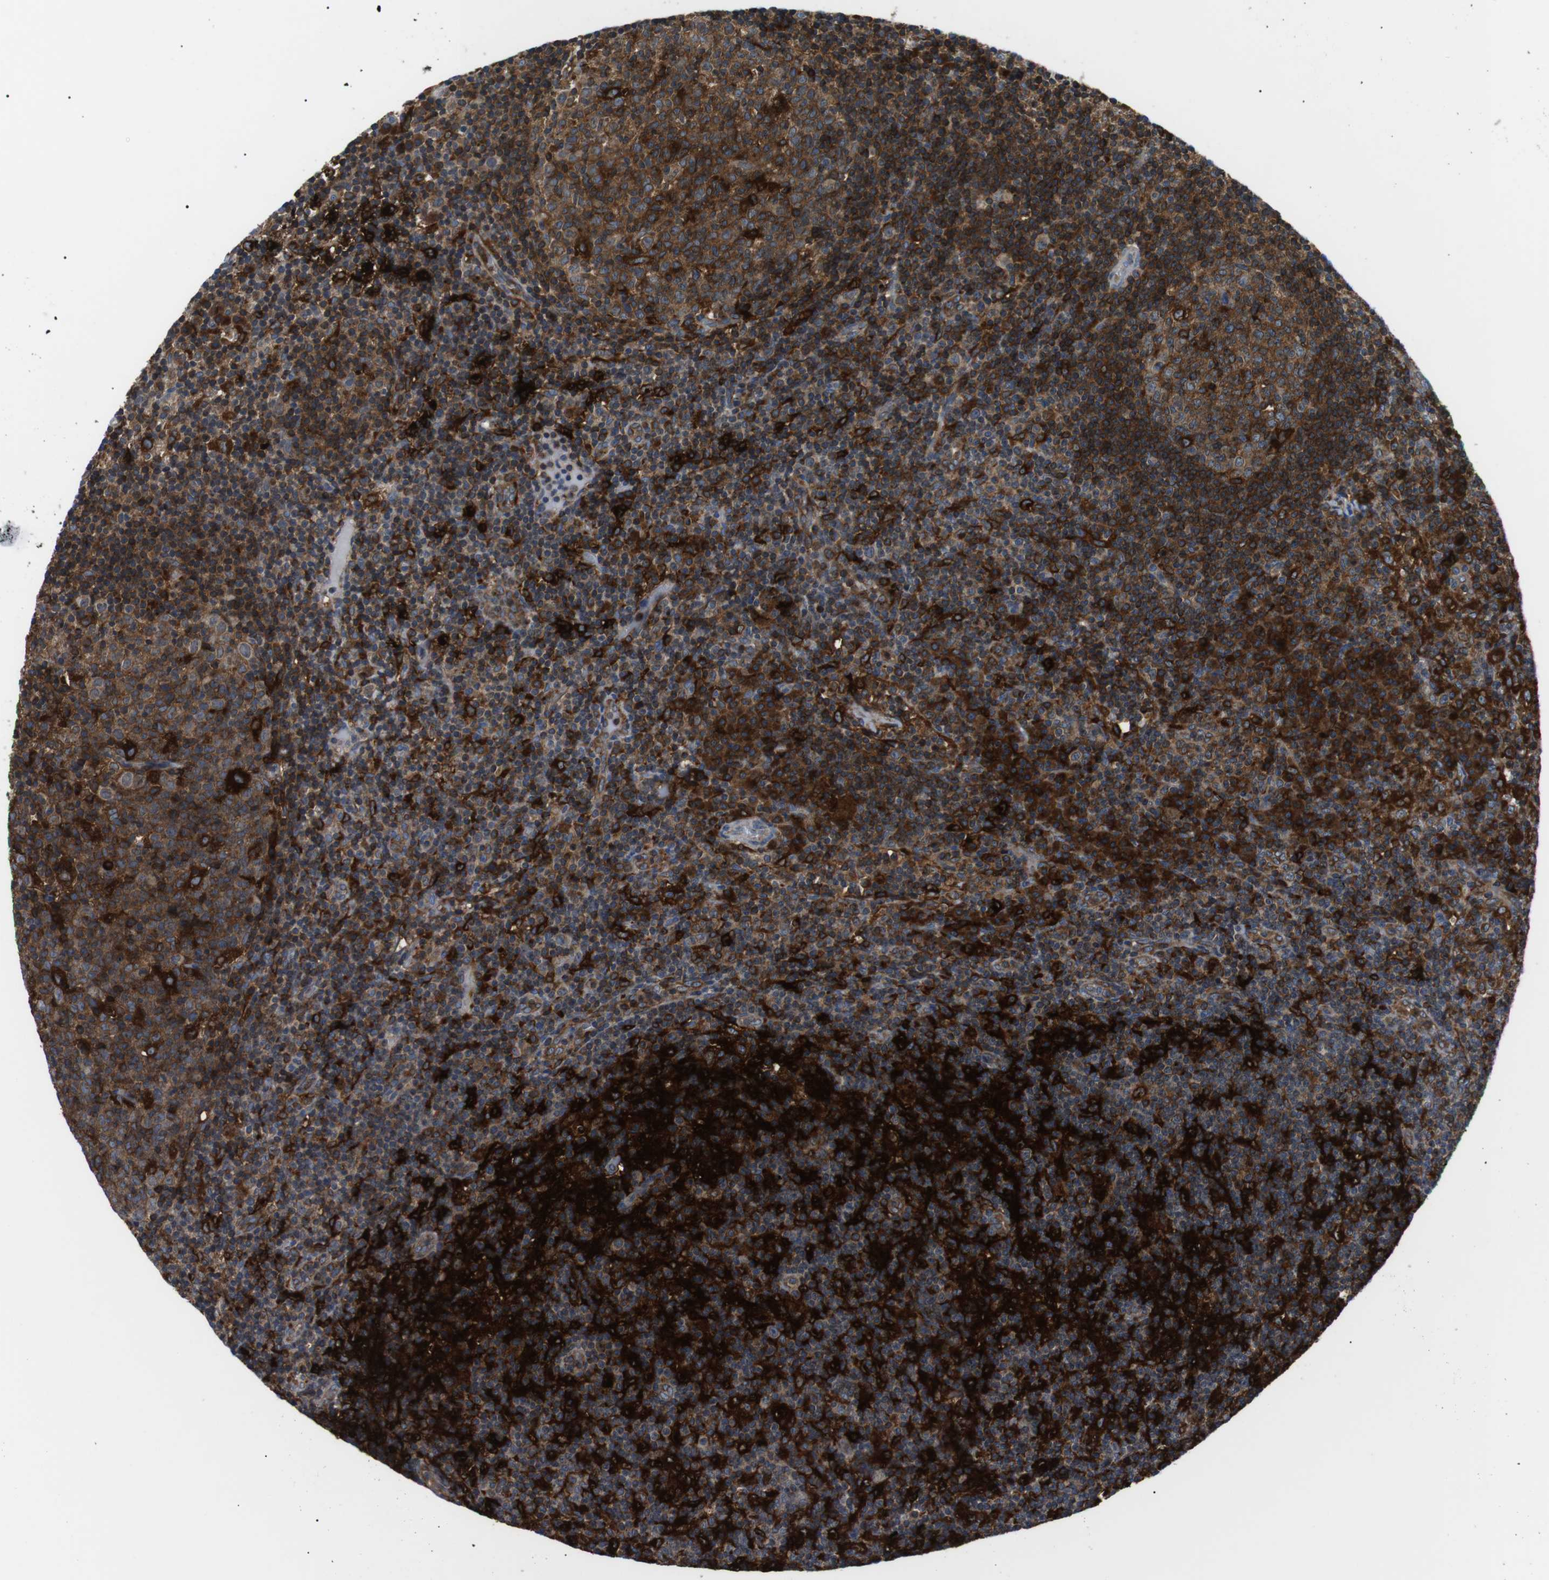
{"staining": {"intensity": "strong", "quantity": ">75%", "location": "cytoplasmic/membranous"}, "tissue": "lymph node", "cell_type": "Germinal center cells", "image_type": "normal", "snomed": [{"axis": "morphology", "description": "Normal tissue, NOS"}, {"axis": "morphology", "description": "Inflammation, NOS"}, {"axis": "topography", "description": "Lymph node"}], "caption": "A brown stain highlights strong cytoplasmic/membranous expression of a protein in germinal center cells of unremarkable human lymph node. Using DAB (brown) and hematoxylin (blue) stains, captured at high magnification using brightfield microscopy.", "gene": "RAB9A", "patient": {"sex": "male", "age": 55}}